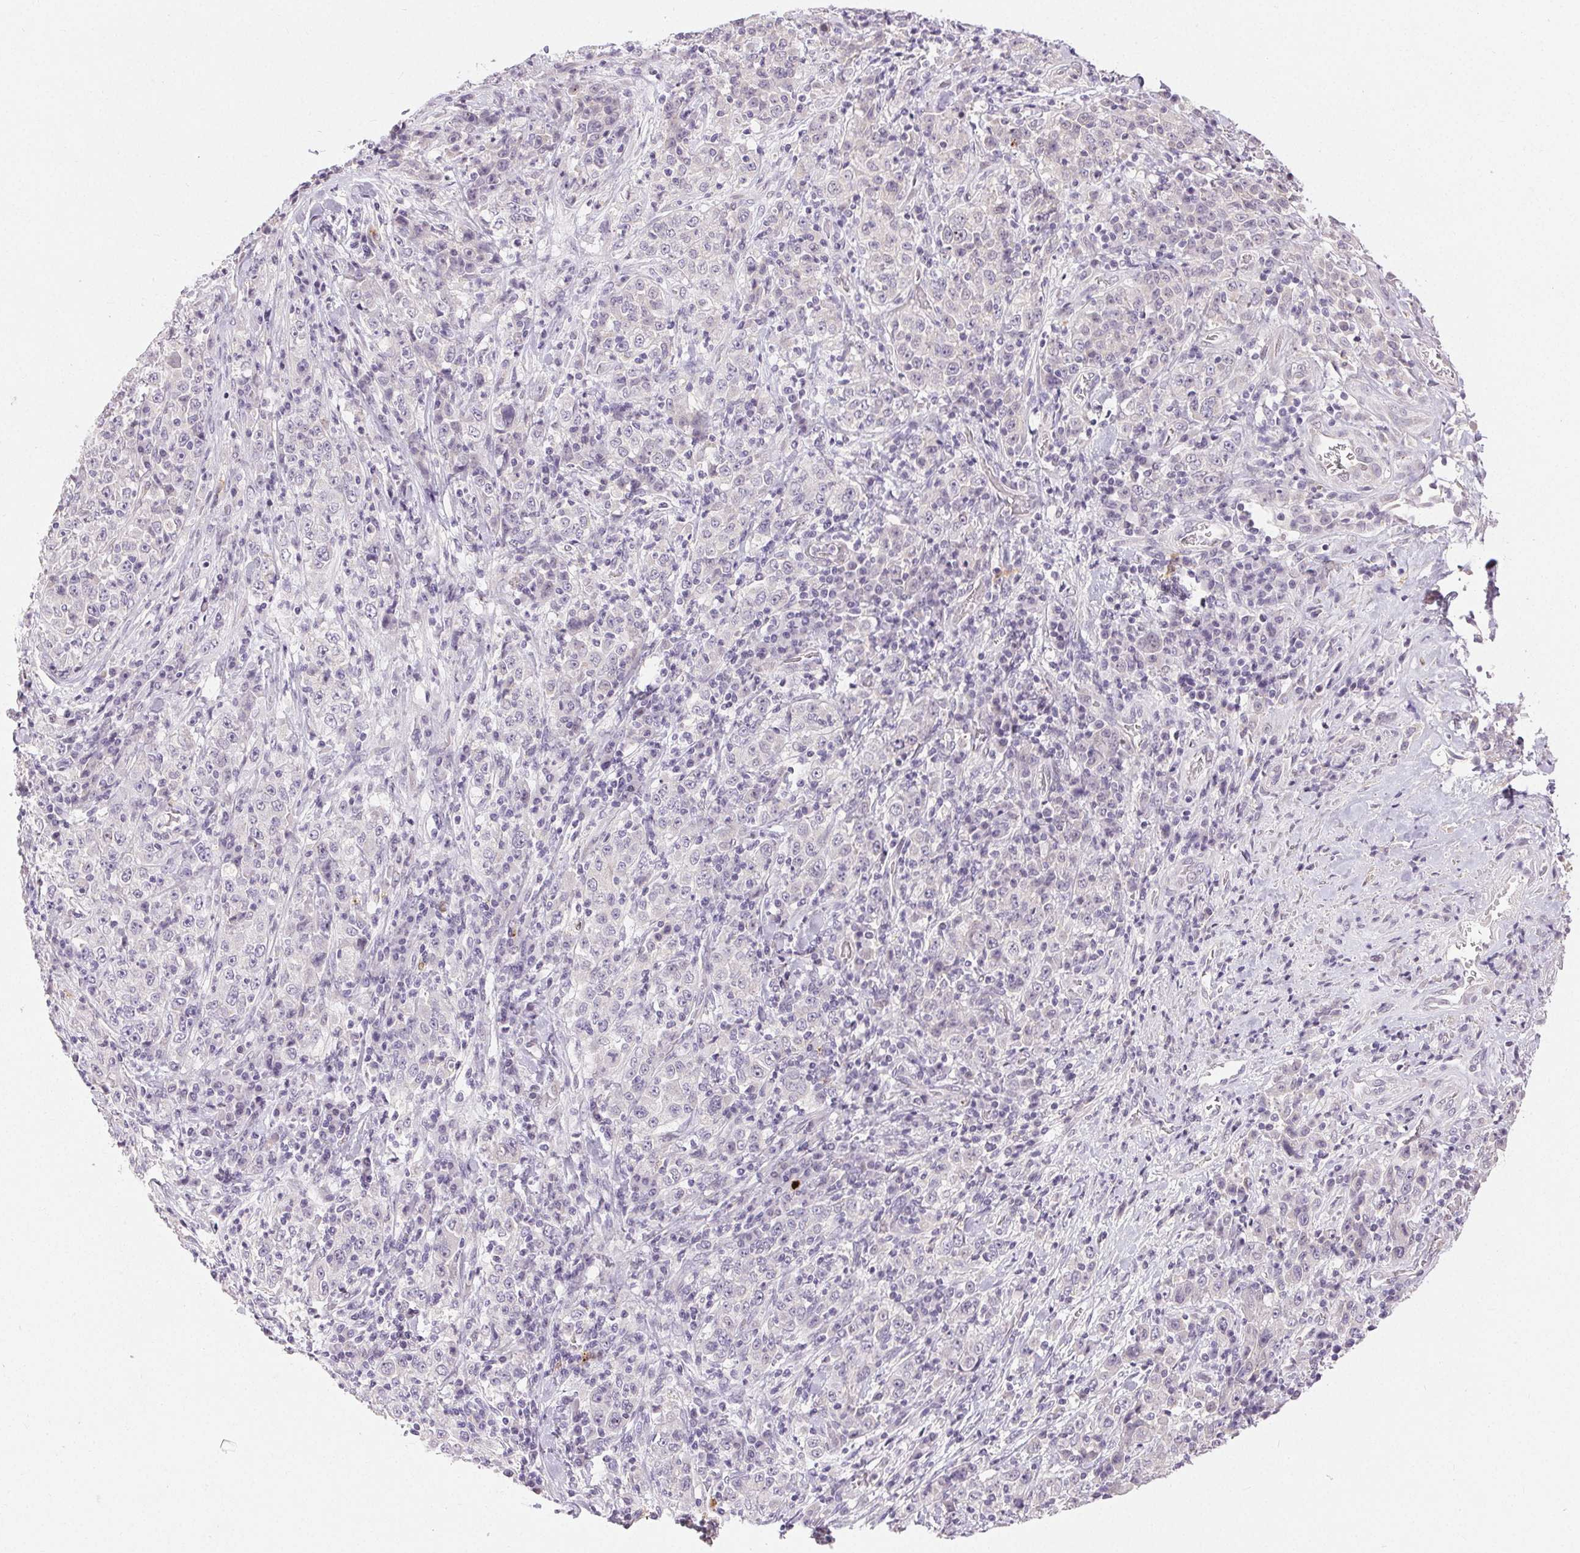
{"staining": {"intensity": "negative", "quantity": "none", "location": "none"}, "tissue": "stomach cancer", "cell_type": "Tumor cells", "image_type": "cancer", "snomed": [{"axis": "morphology", "description": "Normal tissue, NOS"}, {"axis": "morphology", "description": "Adenocarcinoma, NOS"}, {"axis": "topography", "description": "Stomach, upper"}, {"axis": "topography", "description": "Stomach"}], "caption": "This is an immunohistochemistry image of stomach adenocarcinoma. There is no staining in tumor cells.", "gene": "RPGRIP1", "patient": {"sex": "male", "age": 59}}